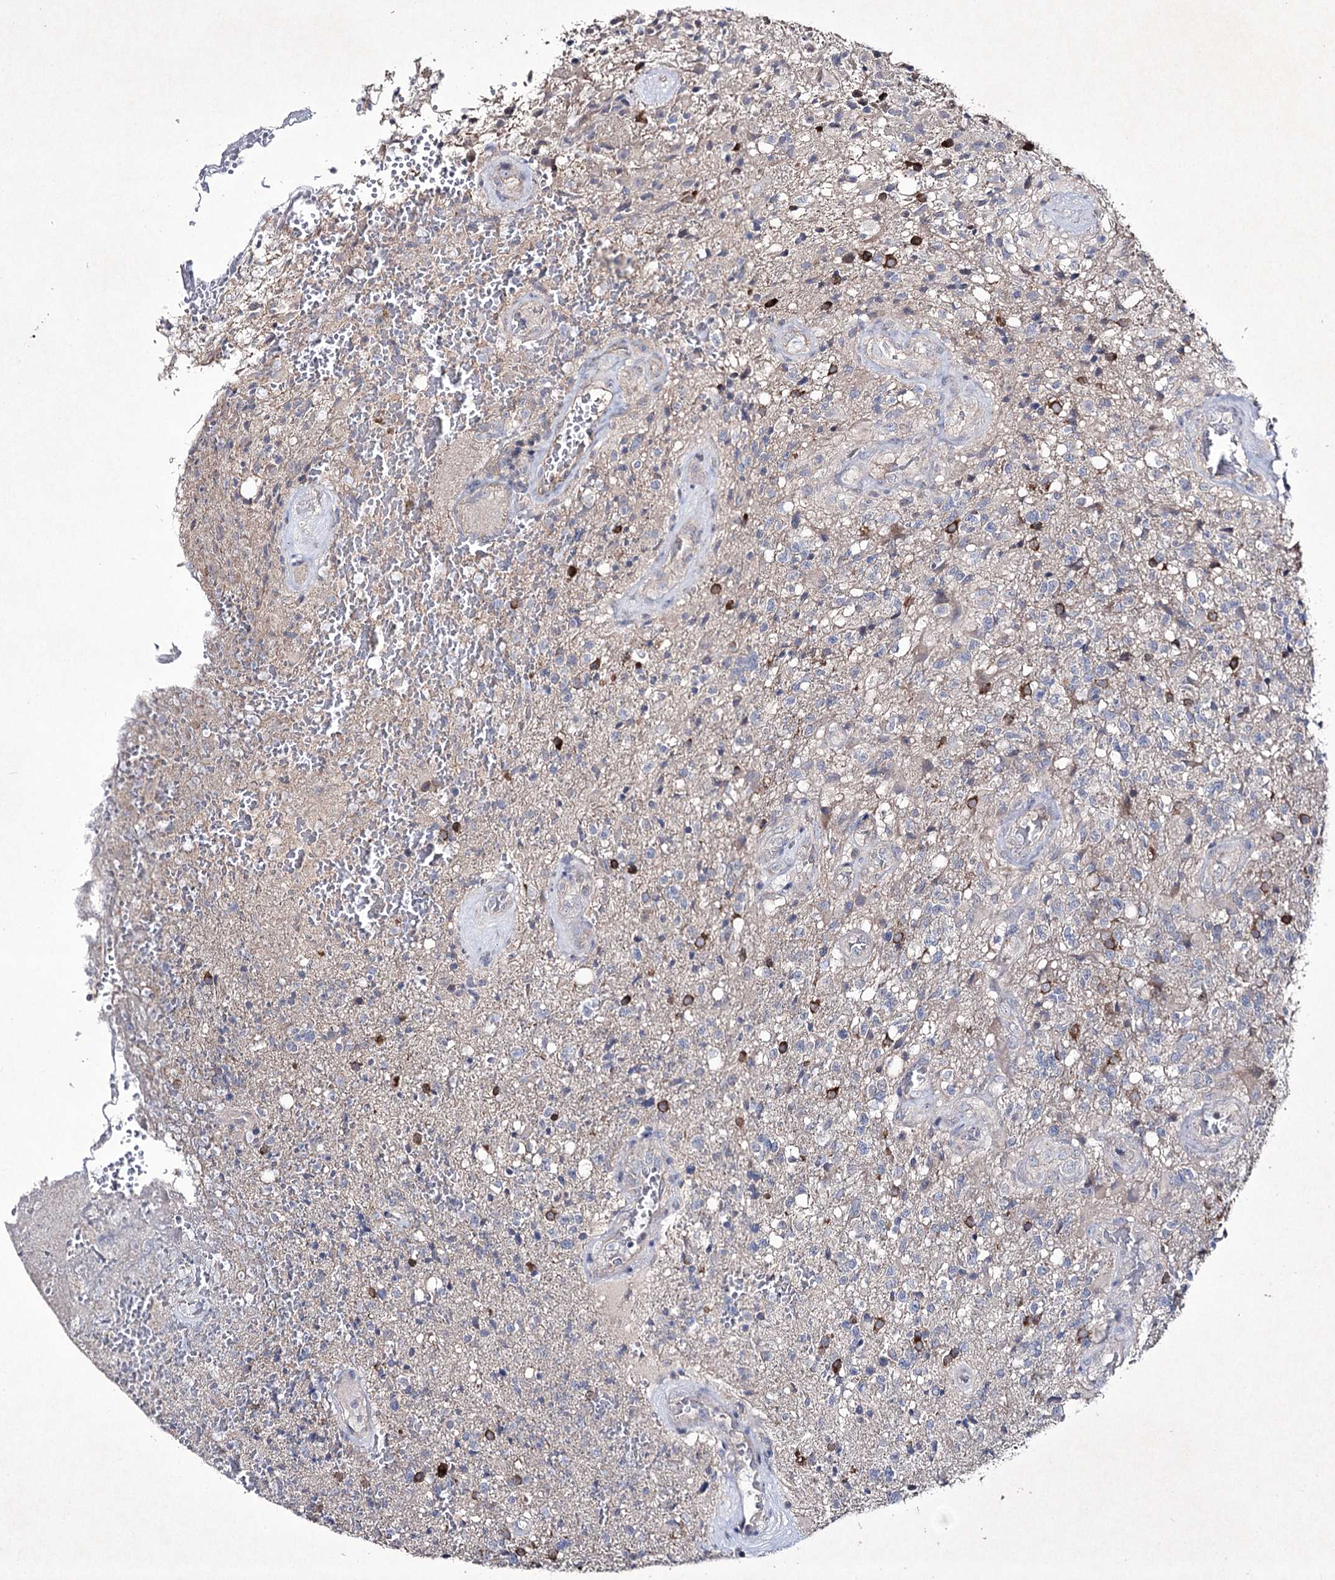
{"staining": {"intensity": "moderate", "quantity": "<25%", "location": "cytoplasmic/membranous"}, "tissue": "glioma", "cell_type": "Tumor cells", "image_type": "cancer", "snomed": [{"axis": "morphology", "description": "Glioma, malignant, High grade"}, {"axis": "topography", "description": "Brain"}], "caption": "Tumor cells demonstrate moderate cytoplasmic/membranous expression in about <25% of cells in glioma.", "gene": "SEMA4G", "patient": {"sex": "male", "age": 56}}